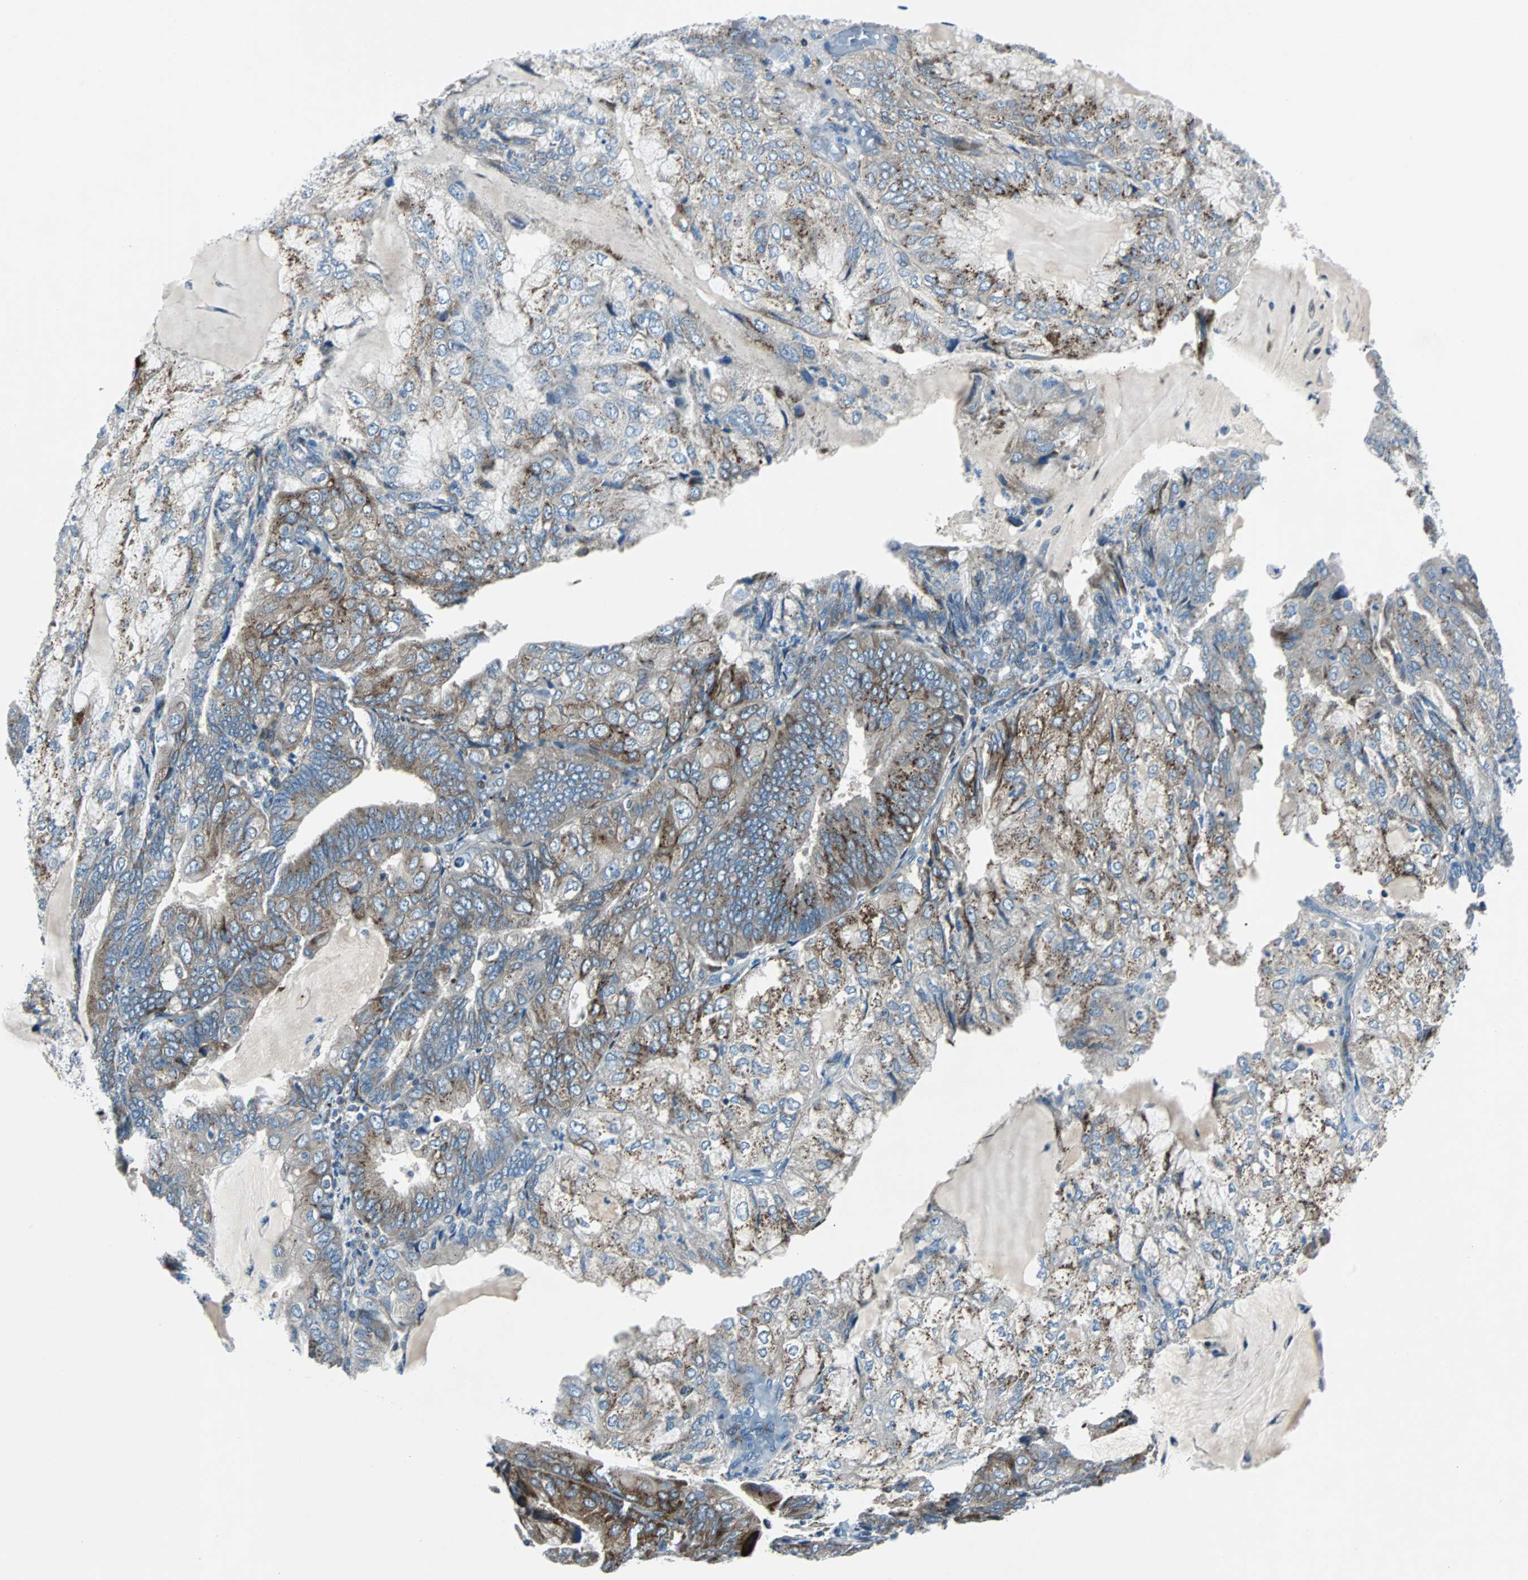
{"staining": {"intensity": "strong", "quantity": "25%-75%", "location": "cytoplasmic/membranous"}, "tissue": "endometrial cancer", "cell_type": "Tumor cells", "image_type": "cancer", "snomed": [{"axis": "morphology", "description": "Adenocarcinoma, NOS"}, {"axis": "topography", "description": "Endometrium"}], "caption": "A brown stain shows strong cytoplasmic/membranous staining of a protein in endometrial cancer (adenocarcinoma) tumor cells.", "gene": "BBC3", "patient": {"sex": "female", "age": 81}}